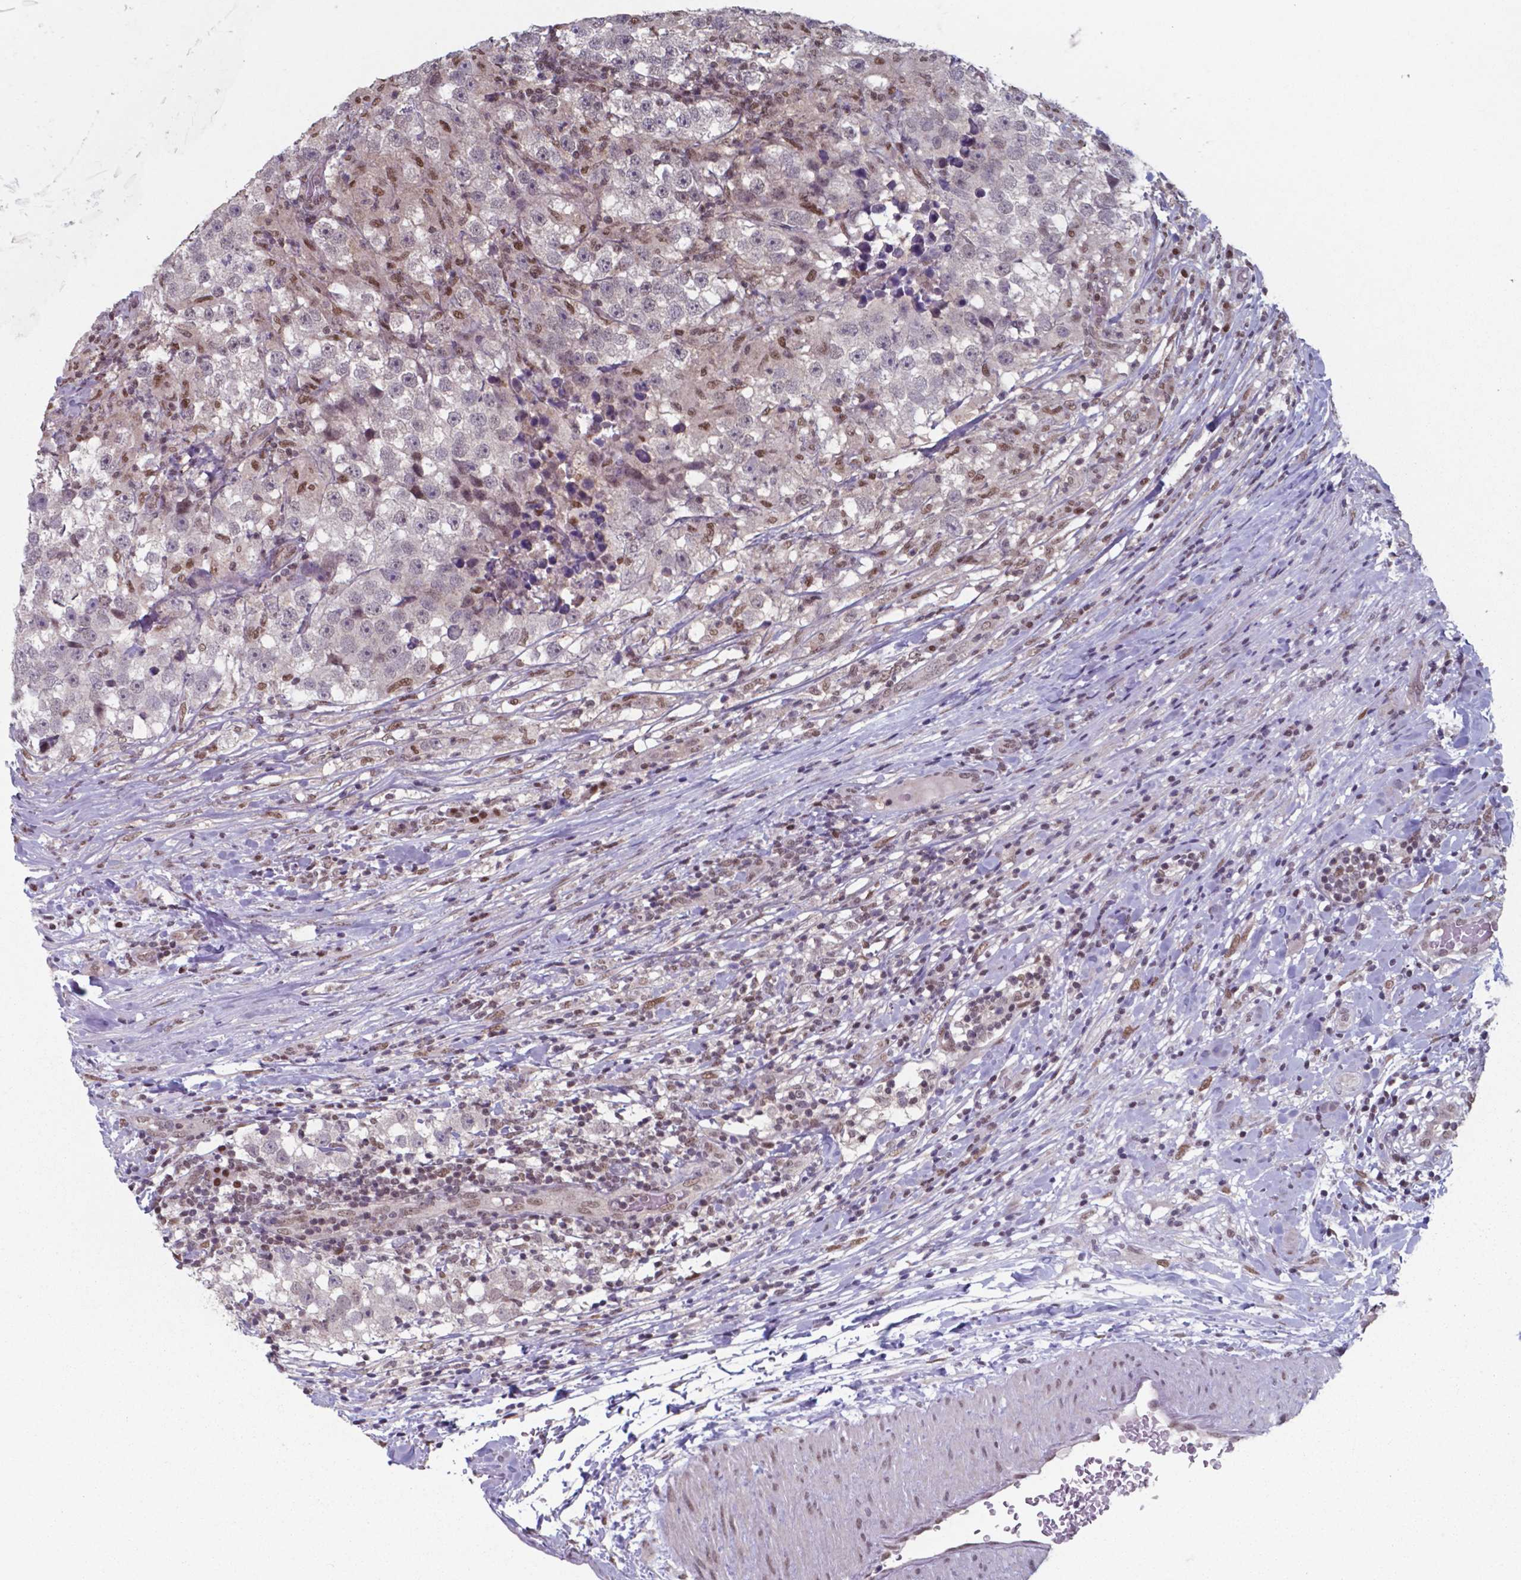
{"staining": {"intensity": "negative", "quantity": "none", "location": "none"}, "tissue": "testis cancer", "cell_type": "Tumor cells", "image_type": "cancer", "snomed": [{"axis": "morphology", "description": "Seminoma, NOS"}, {"axis": "topography", "description": "Testis"}], "caption": "The IHC image has no significant expression in tumor cells of testis cancer (seminoma) tissue. Nuclei are stained in blue.", "gene": "UBA1", "patient": {"sex": "male", "age": 46}}